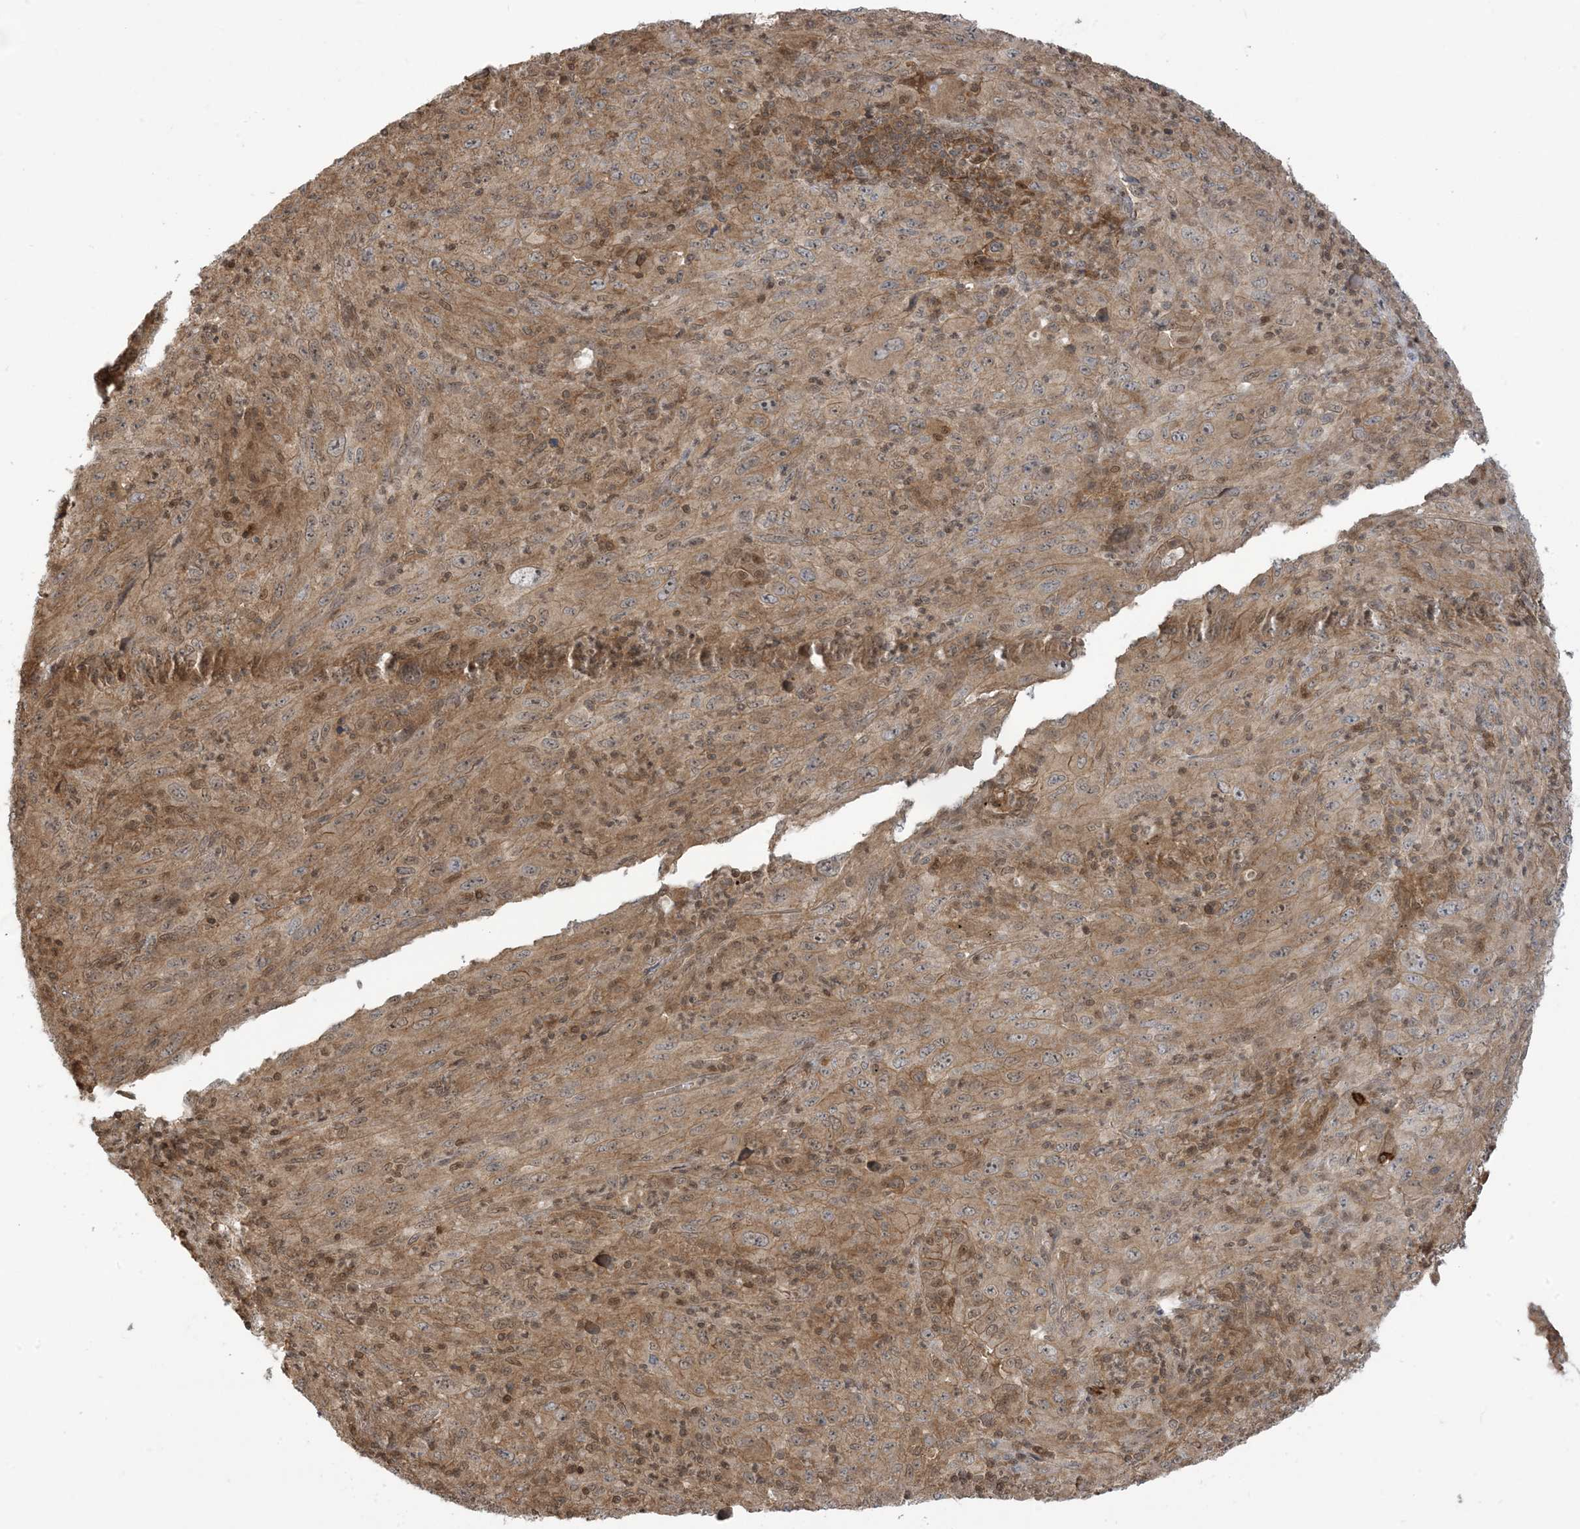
{"staining": {"intensity": "weak", "quantity": "<25%", "location": "nuclear"}, "tissue": "melanoma", "cell_type": "Tumor cells", "image_type": "cancer", "snomed": [{"axis": "morphology", "description": "Malignant melanoma, Metastatic site"}, {"axis": "topography", "description": "Skin"}], "caption": "A micrograph of melanoma stained for a protein displays no brown staining in tumor cells.", "gene": "PPP1R7", "patient": {"sex": "female", "age": 56}}